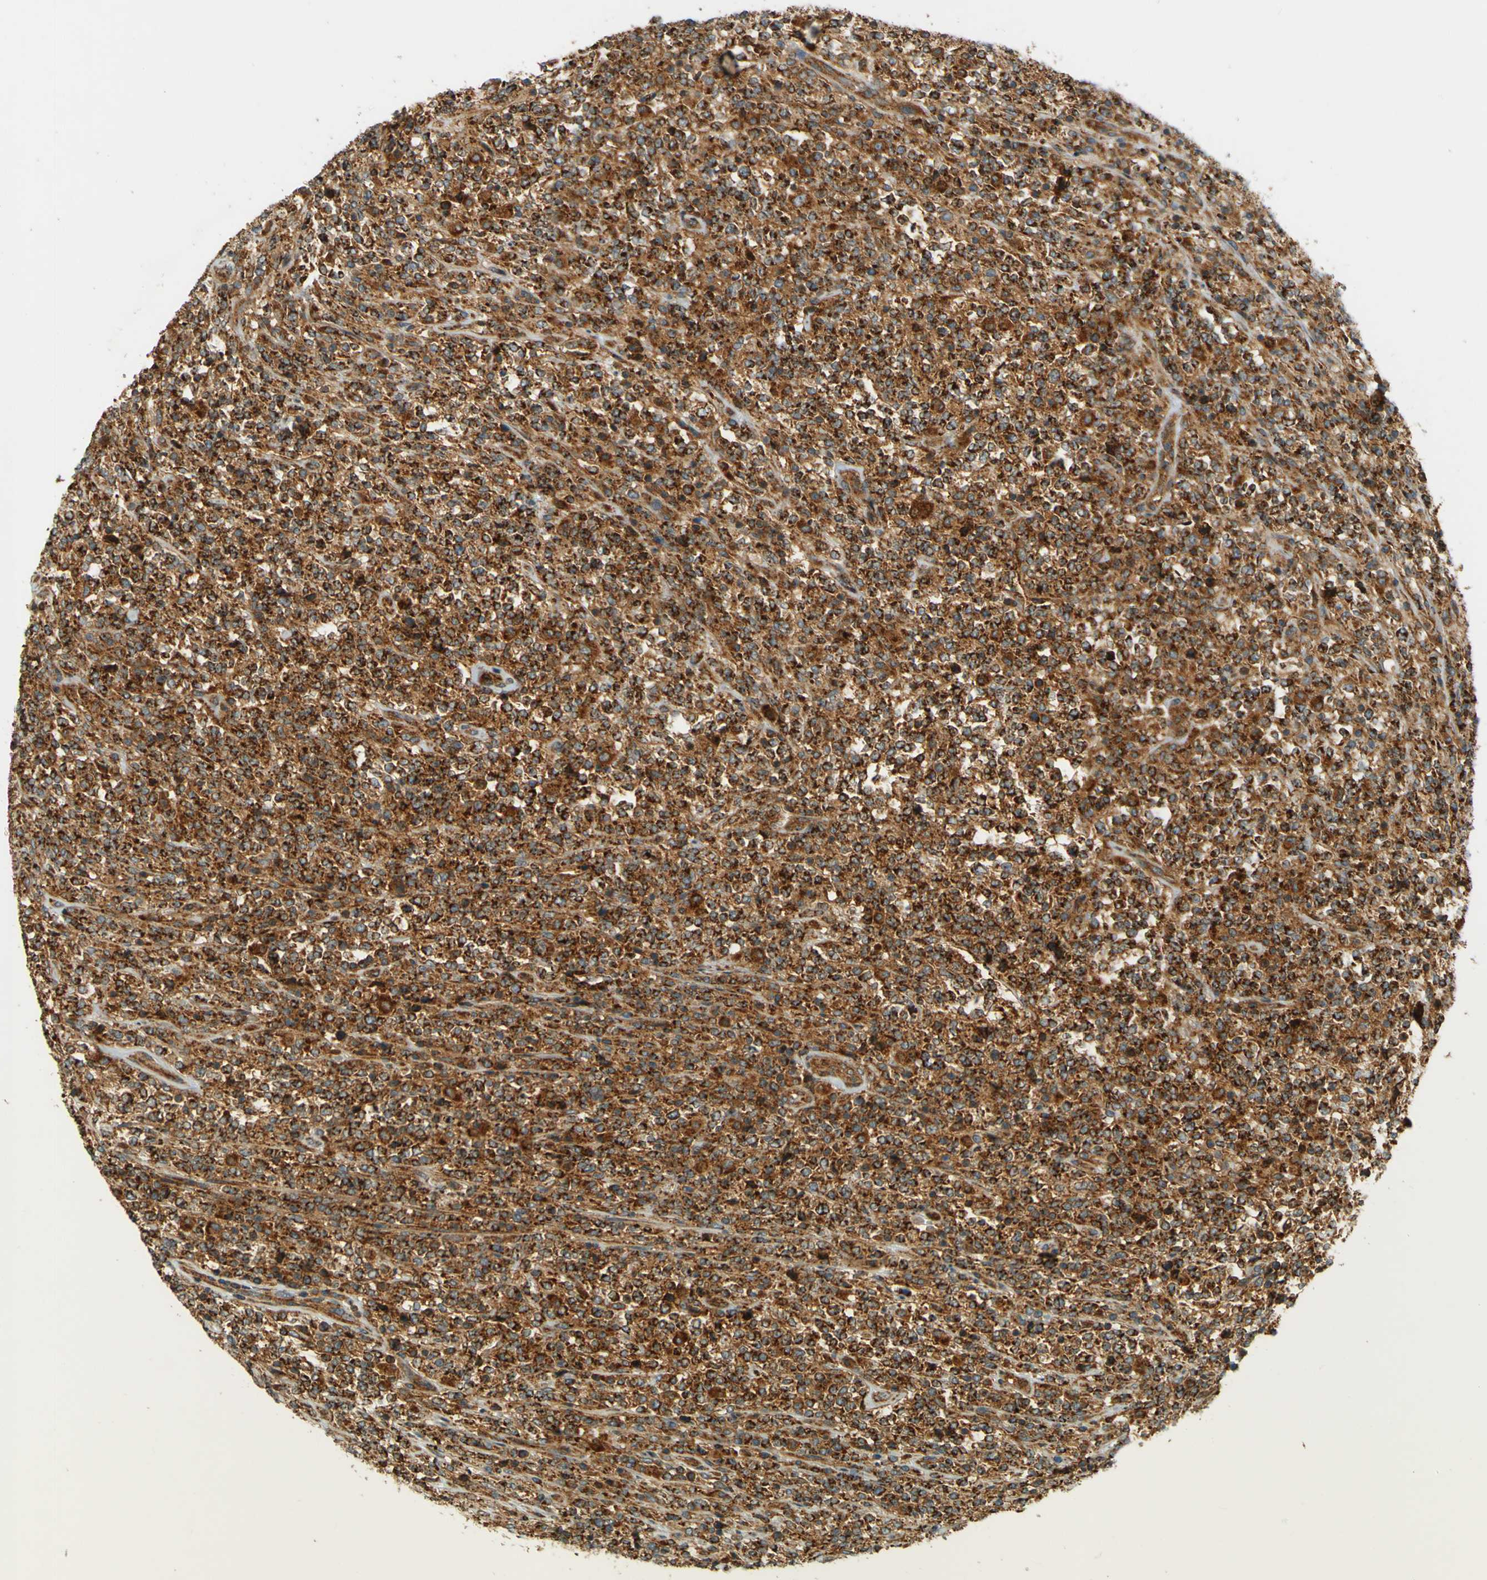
{"staining": {"intensity": "strong", "quantity": ">75%", "location": "cytoplasmic/membranous"}, "tissue": "lymphoma", "cell_type": "Tumor cells", "image_type": "cancer", "snomed": [{"axis": "morphology", "description": "Malignant lymphoma, non-Hodgkin's type, High grade"}, {"axis": "topography", "description": "Soft tissue"}], "caption": "The image demonstrates a brown stain indicating the presence of a protein in the cytoplasmic/membranous of tumor cells in lymphoma.", "gene": "DNAJC5", "patient": {"sex": "male", "age": 18}}